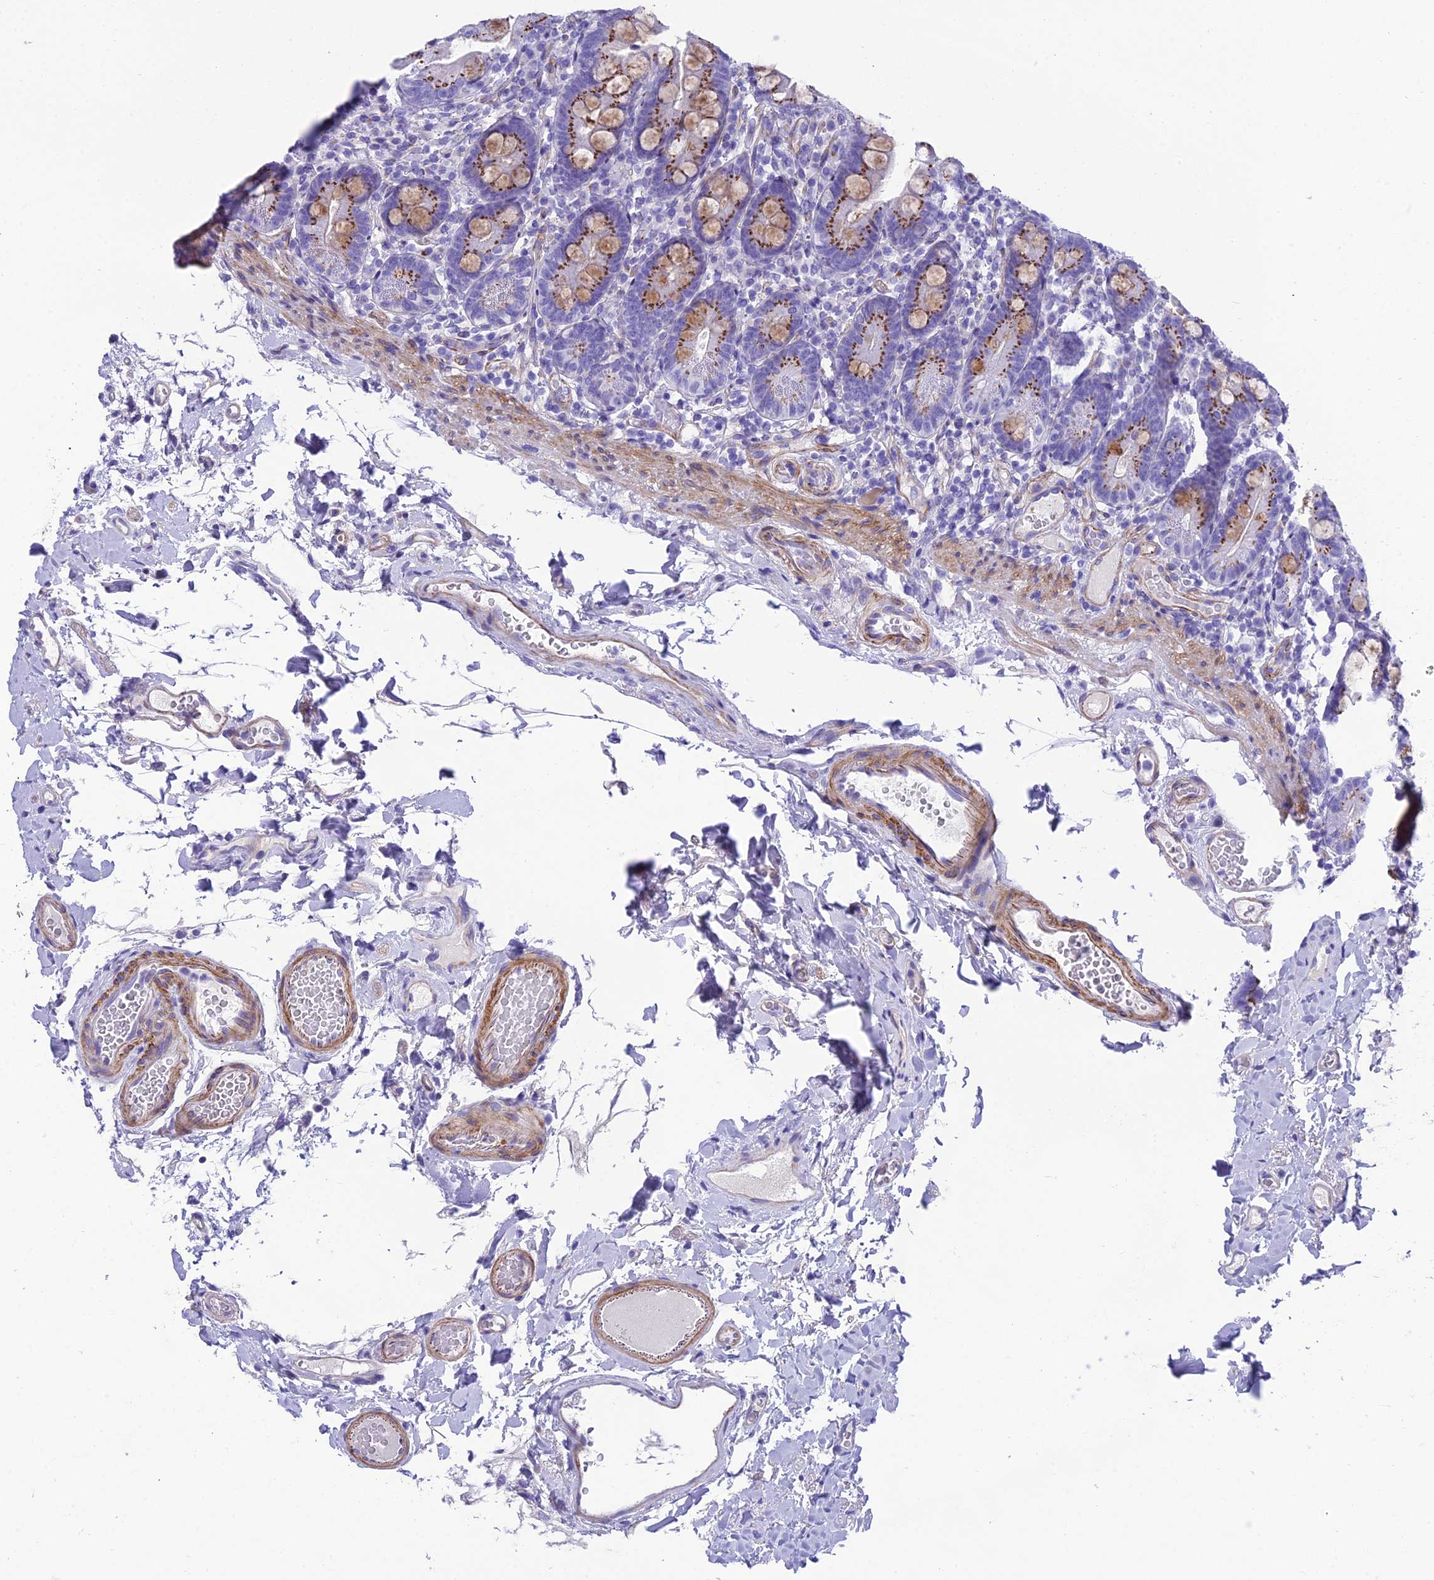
{"staining": {"intensity": "strong", "quantity": ">75%", "location": "cytoplasmic/membranous"}, "tissue": "duodenum", "cell_type": "Glandular cells", "image_type": "normal", "snomed": [{"axis": "morphology", "description": "Normal tissue, NOS"}, {"axis": "topography", "description": "Duodenum"}], "caption": "Protein expression by immunohistochemistry (IHC) demonstrates strong cytoplasmic/membranous positivity in approximately >75% of glandular cells in benign duodenum.", "gene": "GFRA1", "patient": {"sex": "female", "age": 67}}